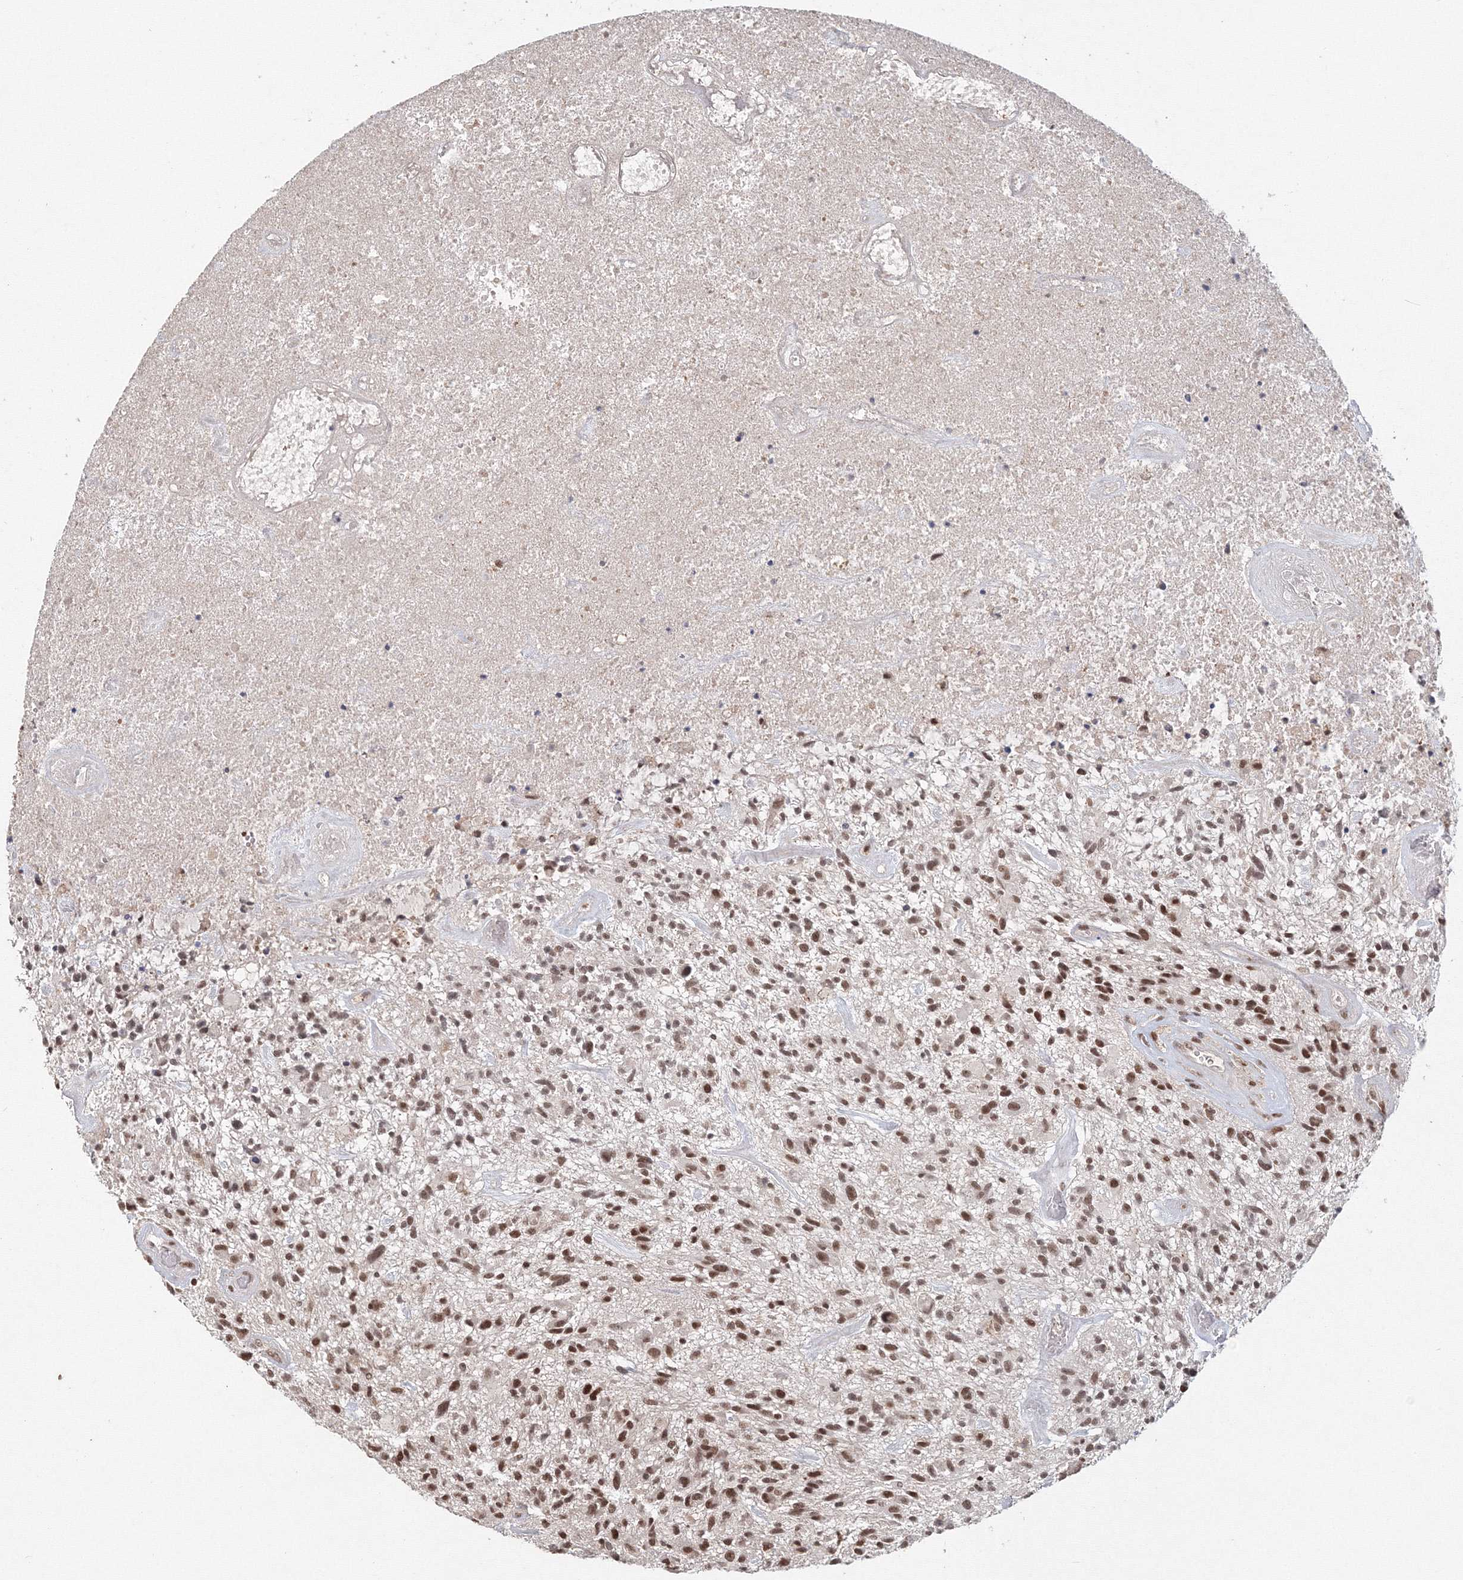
{"staining": {"intensity": "moderate", "quantity": ">75%", "location": "nuclear"}, "tissue": "glioma", "cell_type": "Tumor cells", "image_type": "cancer", "snomed": [{"axis": "morphology", "description": "Glioma, malignant, High grade"}, {"axis": "topography", "description": "Brain"}], "caption": "Malignant glioma (high-grade) stained with a protein marker shows moderate staining in tumor cells.", "gene": "IWS1", "patient": {"sex": "male", "age": 47}}